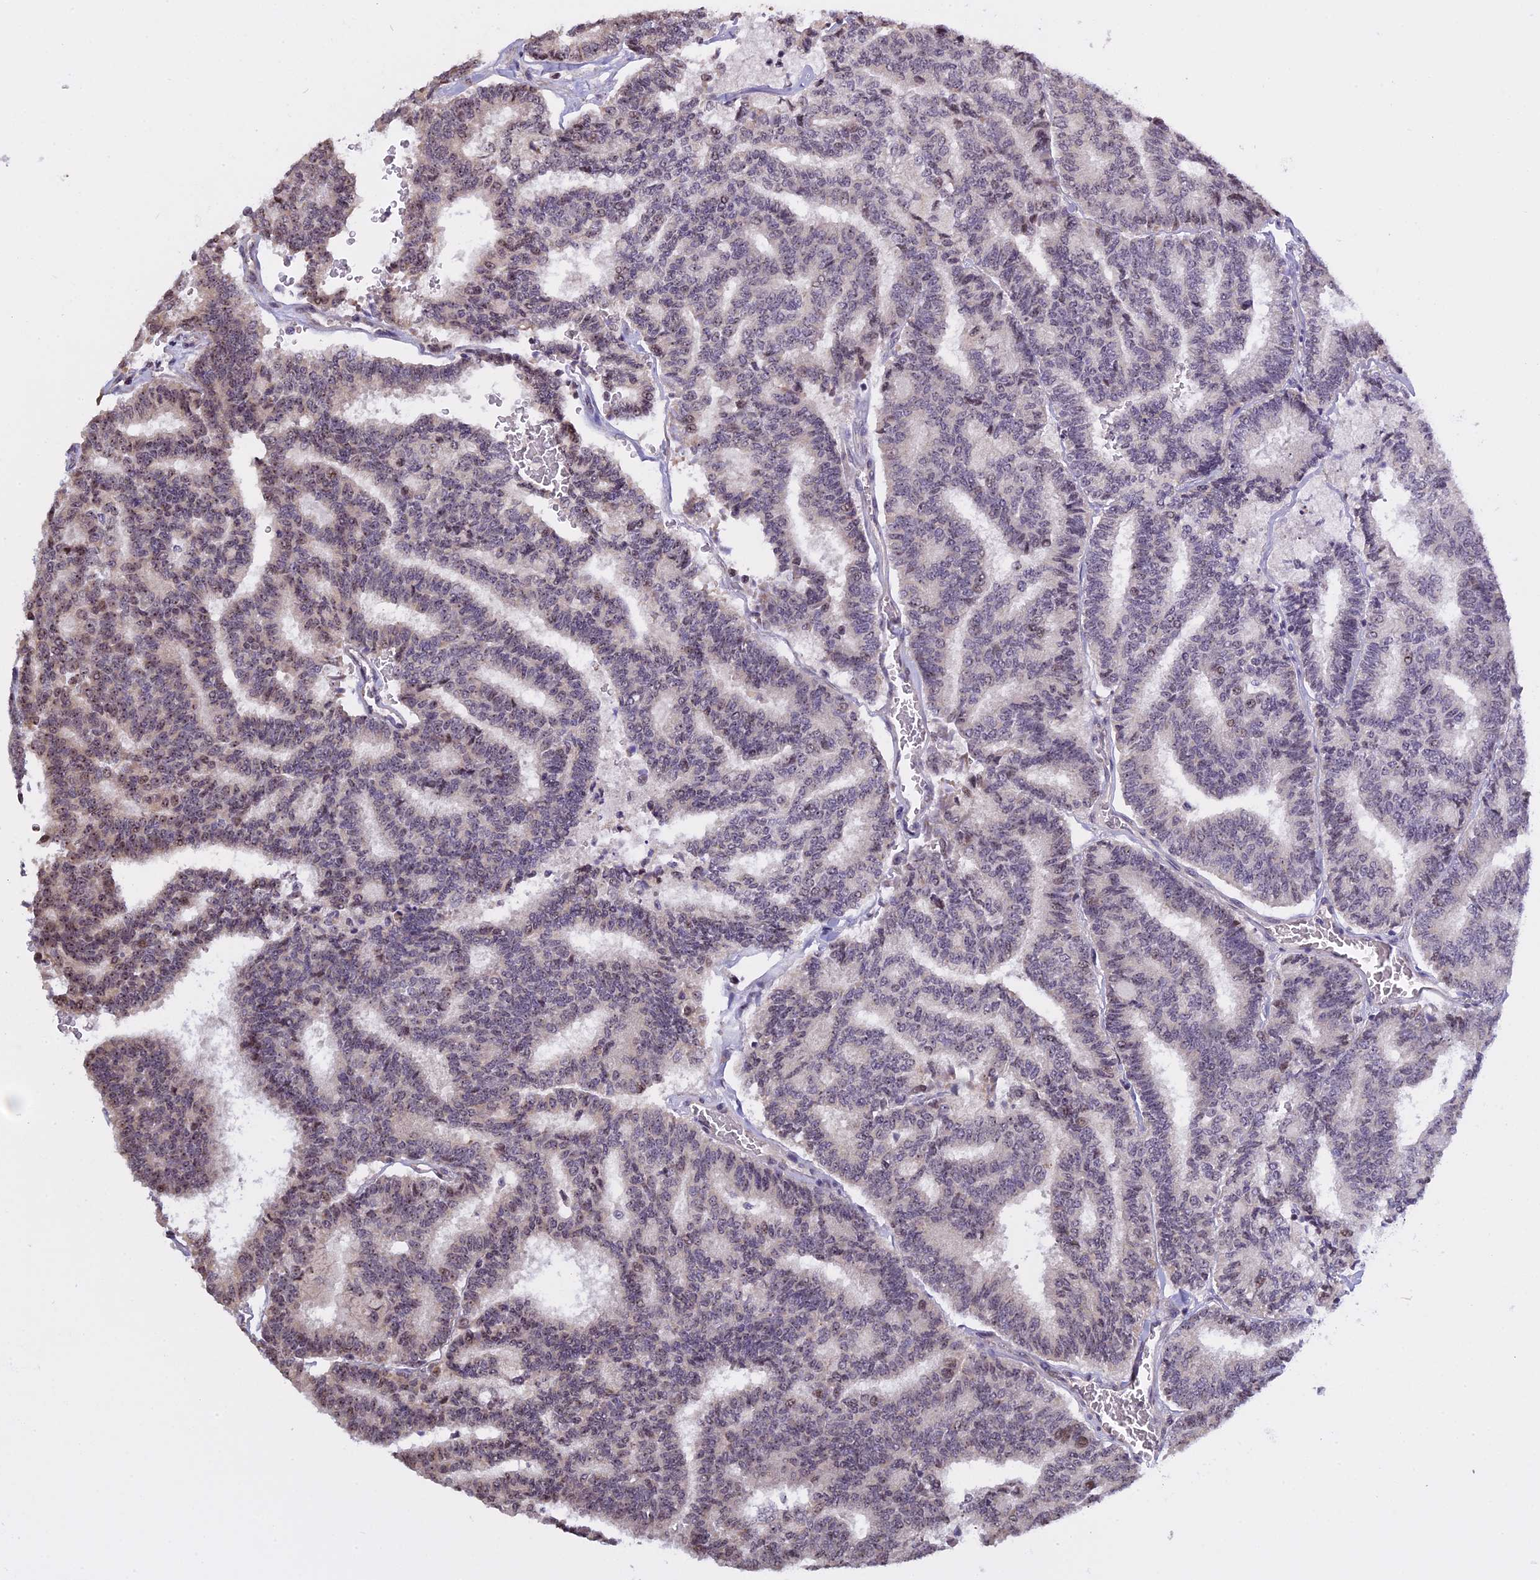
{"staining": {"intensity": "weak", "quantity": "<25%", "location": "nuclear"}, "tissue": "thyroid cancer", "cell_type": "Tumor cells", "image_type": "cancer", "snomed": [{"axis": "morphology", "description": "Papillary adenocarcinoma, NOS"}, {"axis": "topography", "description": "Thyroid gland"}], "caption": "Immunohistochemistry image of thyroid cancer stained for a protein (brown), which reveals no staining in tumor cells.", "gene": "MGA", "patient": {"sex": "female", "age": 35}}